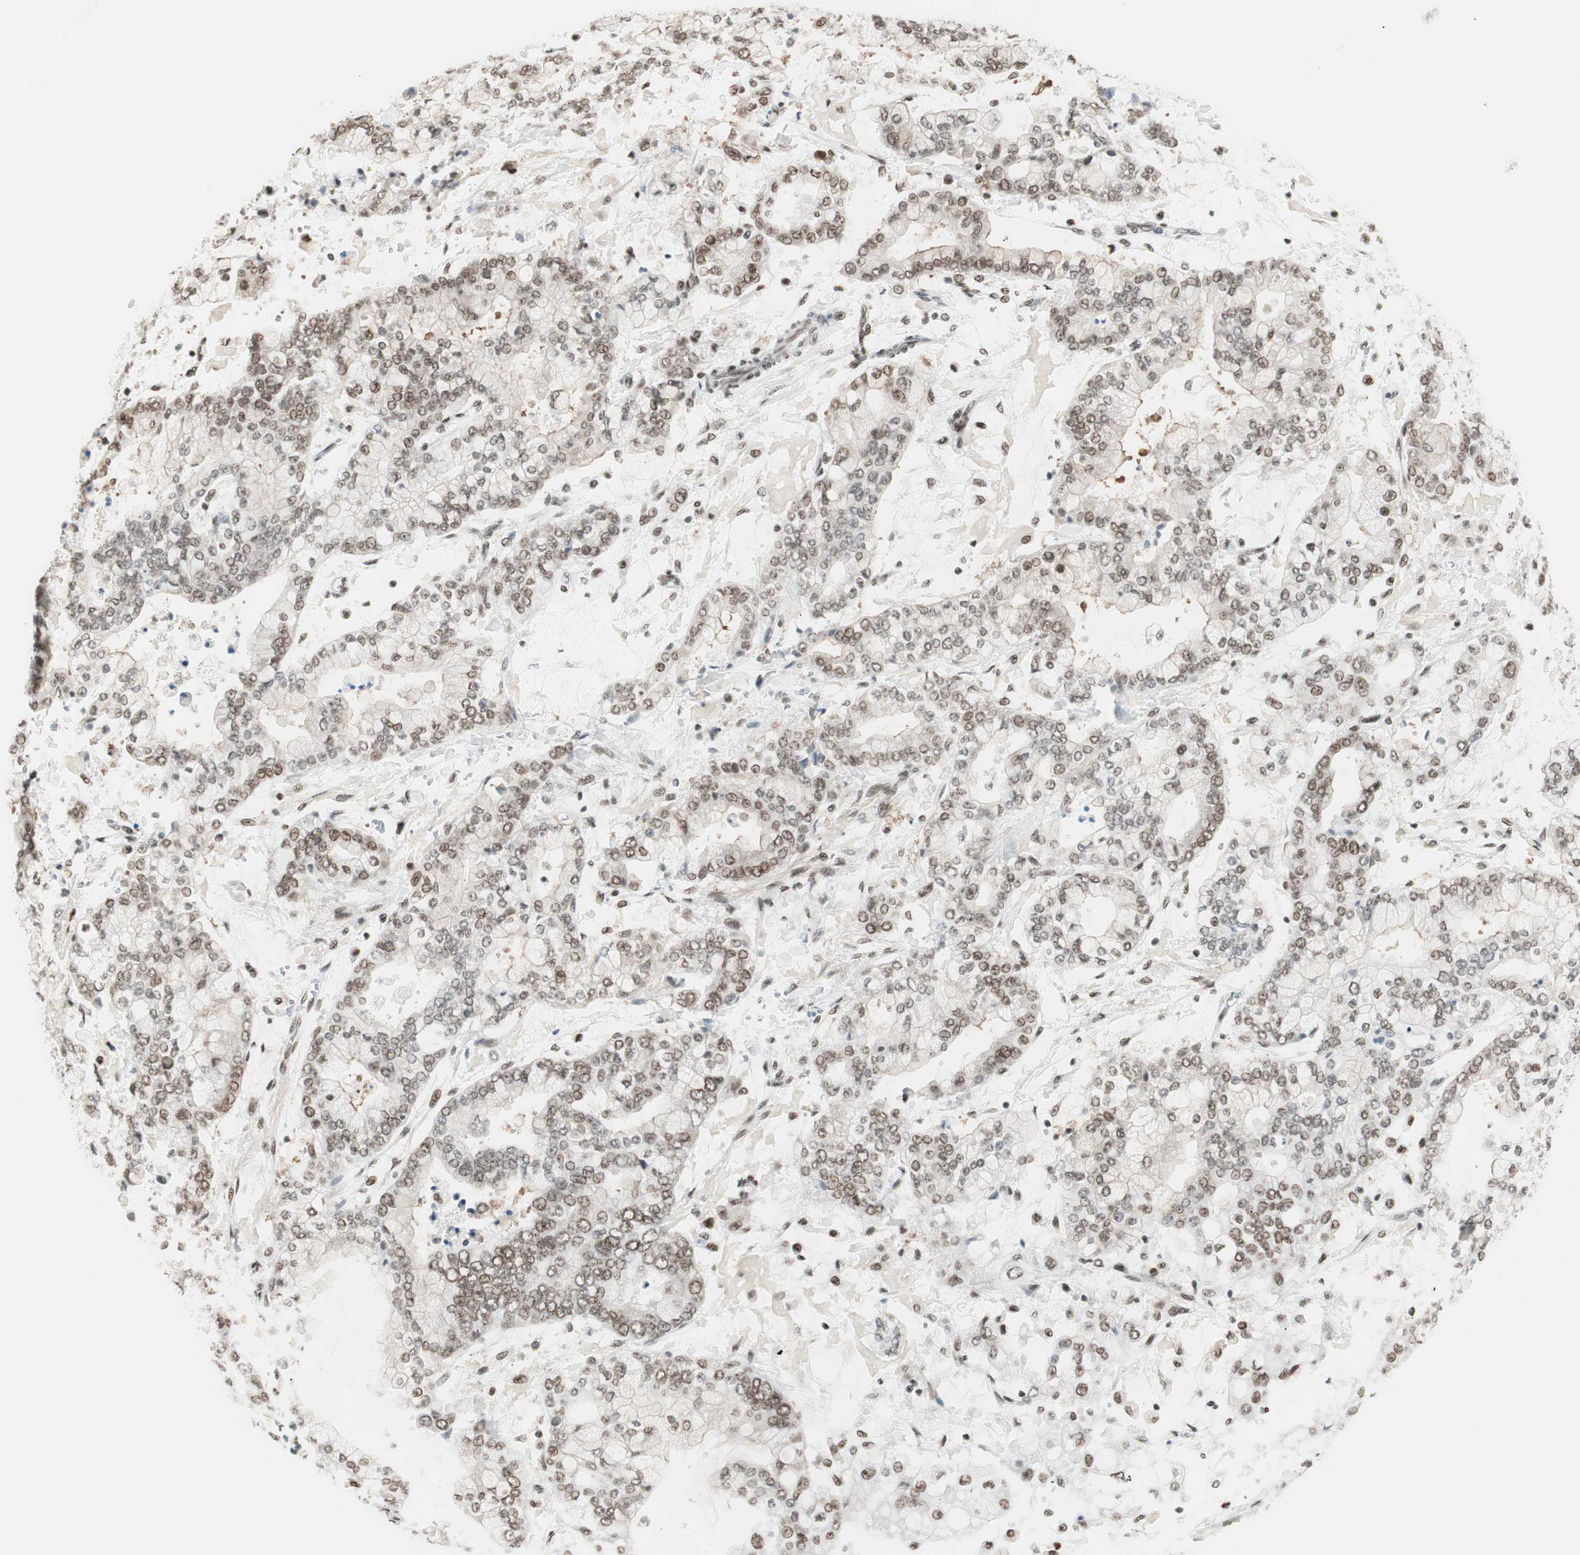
{"staining": {"intensity": "moderate", "quantity": "25%-75%", "location": "nuclear"}, "tissue": "stomach cancer", "cell_type": "Tumor cells", "image_type": "cancer", "snomed": [{"axis": "morphology", "description": "Adenocarcinoma, NOS"}, {"axis": "topography", "description": "Stomach"}], "caption": "Adenocarcinoma (stomach) was stained to show a protein in brown. There is medium levels of moderate nuclear positivity in approximately 25%-75% of tumor cells.", "gene": "SMARCE1", "patient": {"sex": "male", "age": 76}}